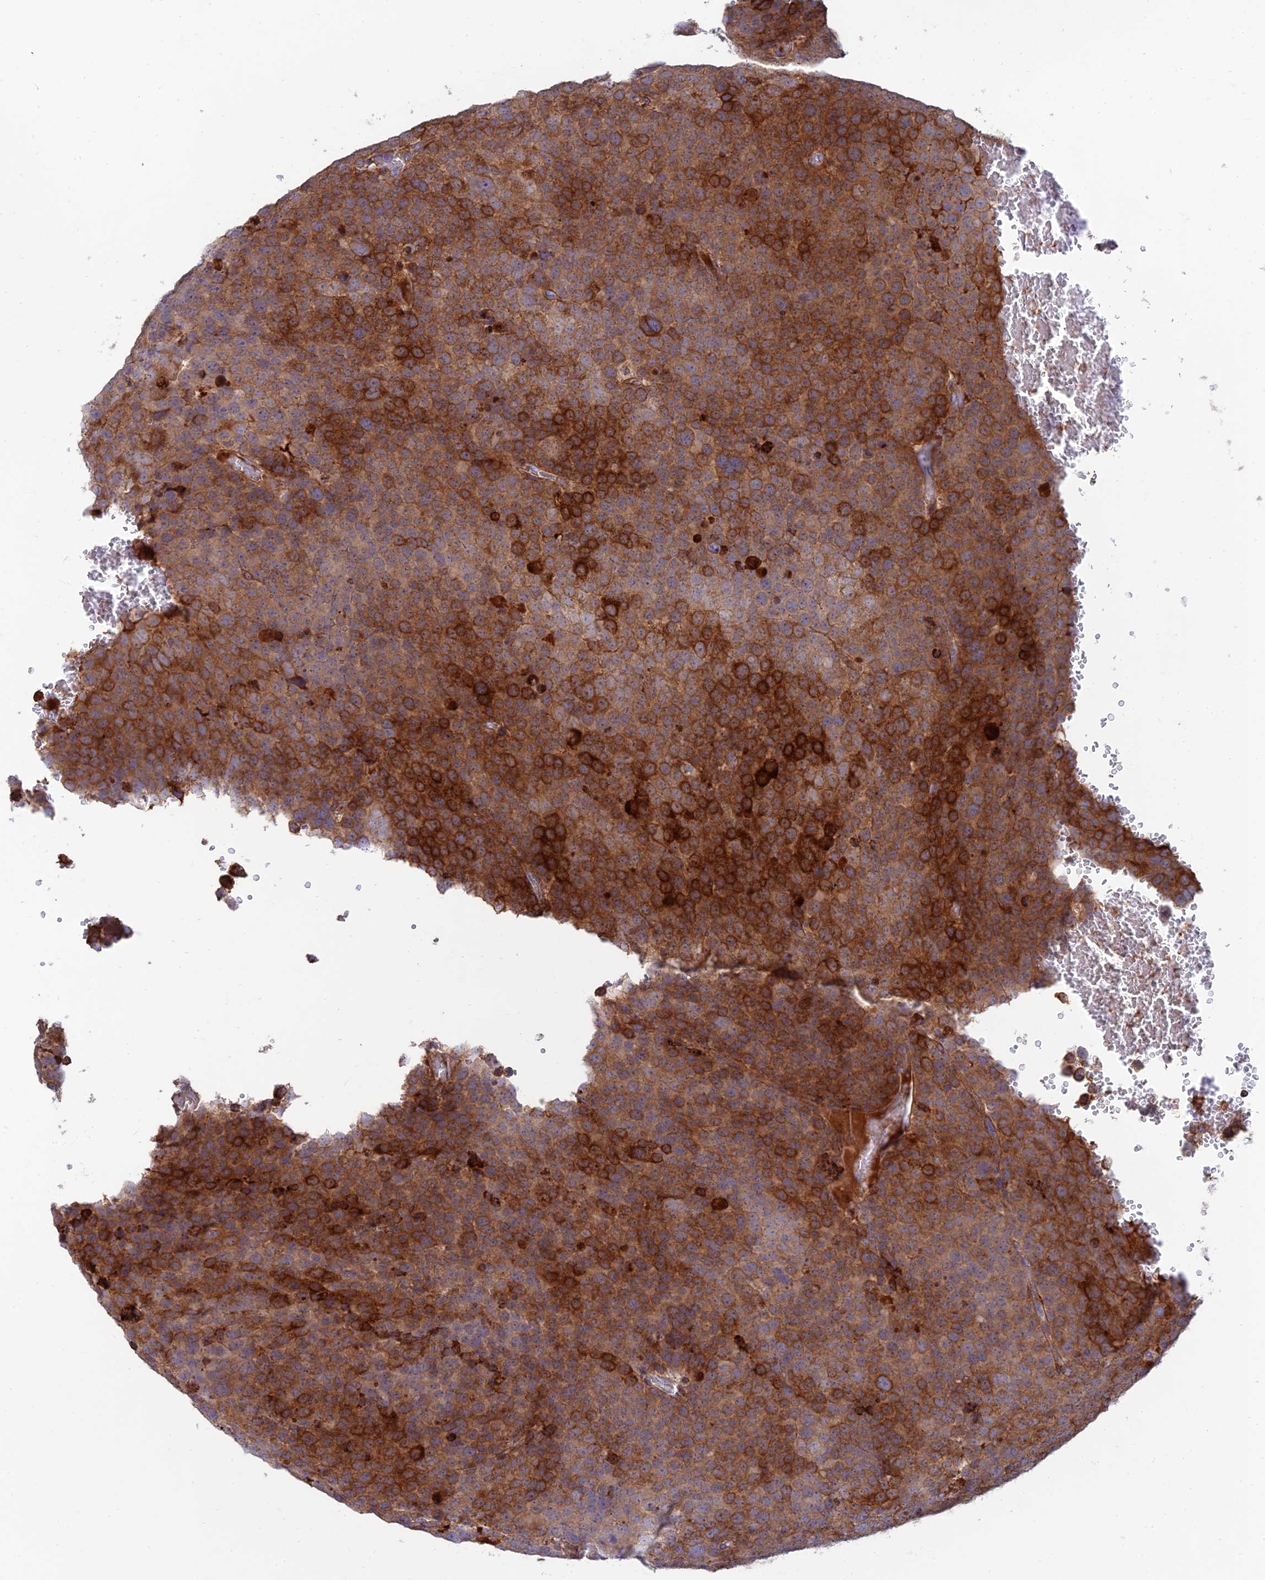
{"staining": {"intensity": "strong", "quantity": ">75%", "location": "cytoplasmic/membranous"}, "tissue": "testis cancer", "cell_type": "Tumor cells", "image_type": "cancer", "snomed": [{"axis": "morphology", "description": "Seminoma, NOS"}, {"axis": "topography", "description": "Testis"}], "caption": "Testis cancer (seminoma) stained with a brown dye reveals strong cytoplasmic/membranous positive expression in about >75% of tumor cells.", "gene": "RCN3", "patient": {"sex": "male", "age": 71}}